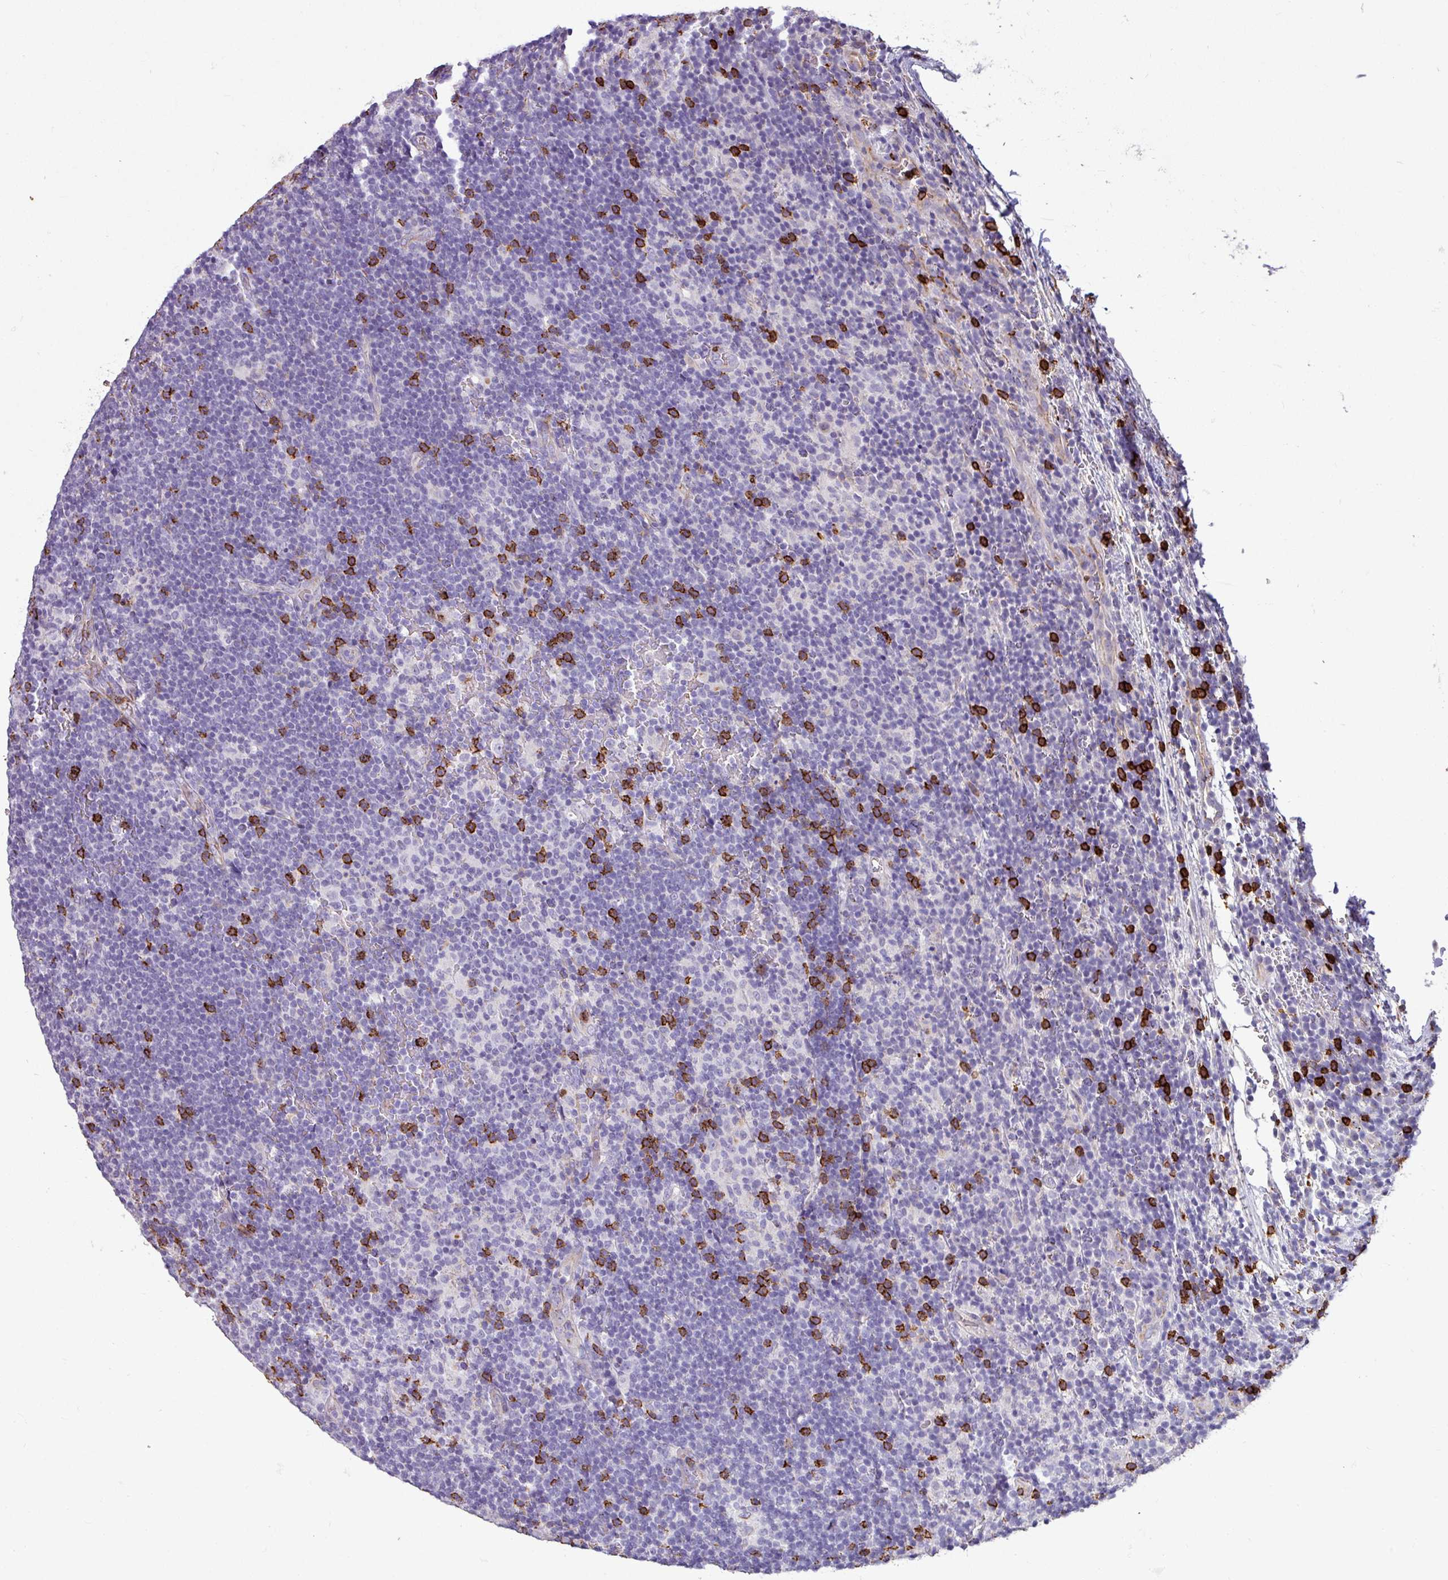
{"staining": {"intensity": "negative", "quantity": "none", "location": "none"}, "tissue": "lymphoma", "cell_type": "Tumor cells", "image_type": "cancer", "snomed": [{"axis": "morphology", "description": "Hodgkin's disease, NOS"}, {"axis": "topography", "description": "Lymph node"}], "caption": "Immunohistochemistry of lymphoma displays no staining in tumor cells.", "gene": "CD8A", "patient": {"sex": "female", "age": 57}}